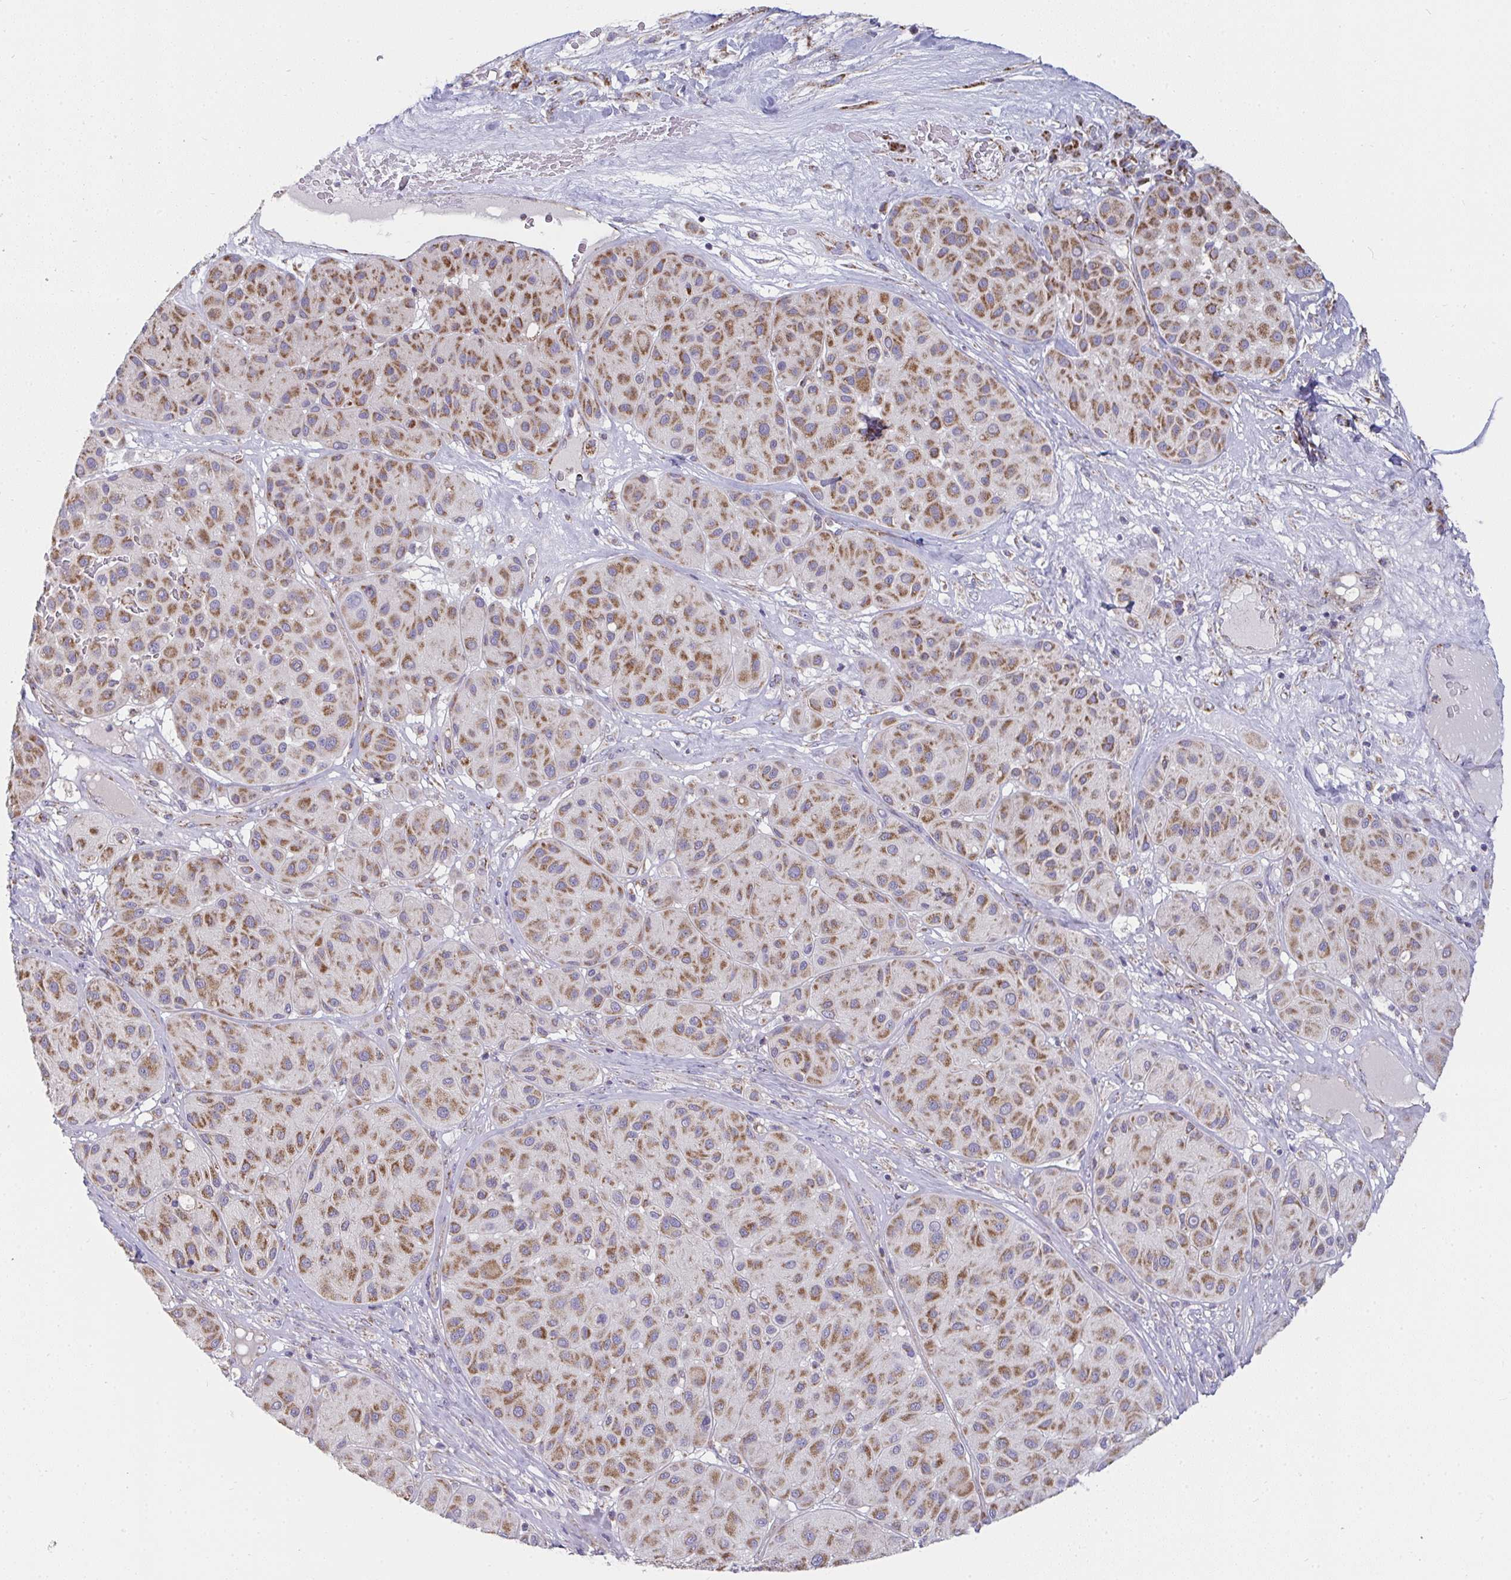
{"staining": {"intensity": "moderate", "quantity": ">75%", "location": "cytoplasmic/membranous"}, "tissue": "melanoma", "cell_type": "Tumor cells", "image_type": "cancer", "snomed": [{"axis": "morphology", "description": "Malignant melanoma, Metastatic site"}, {"axis": "topography", "description": "Smooth muscle"}], "caption": "Moderate cytoplasmic/membranous positivity for a protein is seen in about >75% of tumor cells of malignant melanoma (metastatic site) using immunohistochemistry (IHC).", "gene": "FAHD1", "patient": {"sex": "male", "age": 41}}